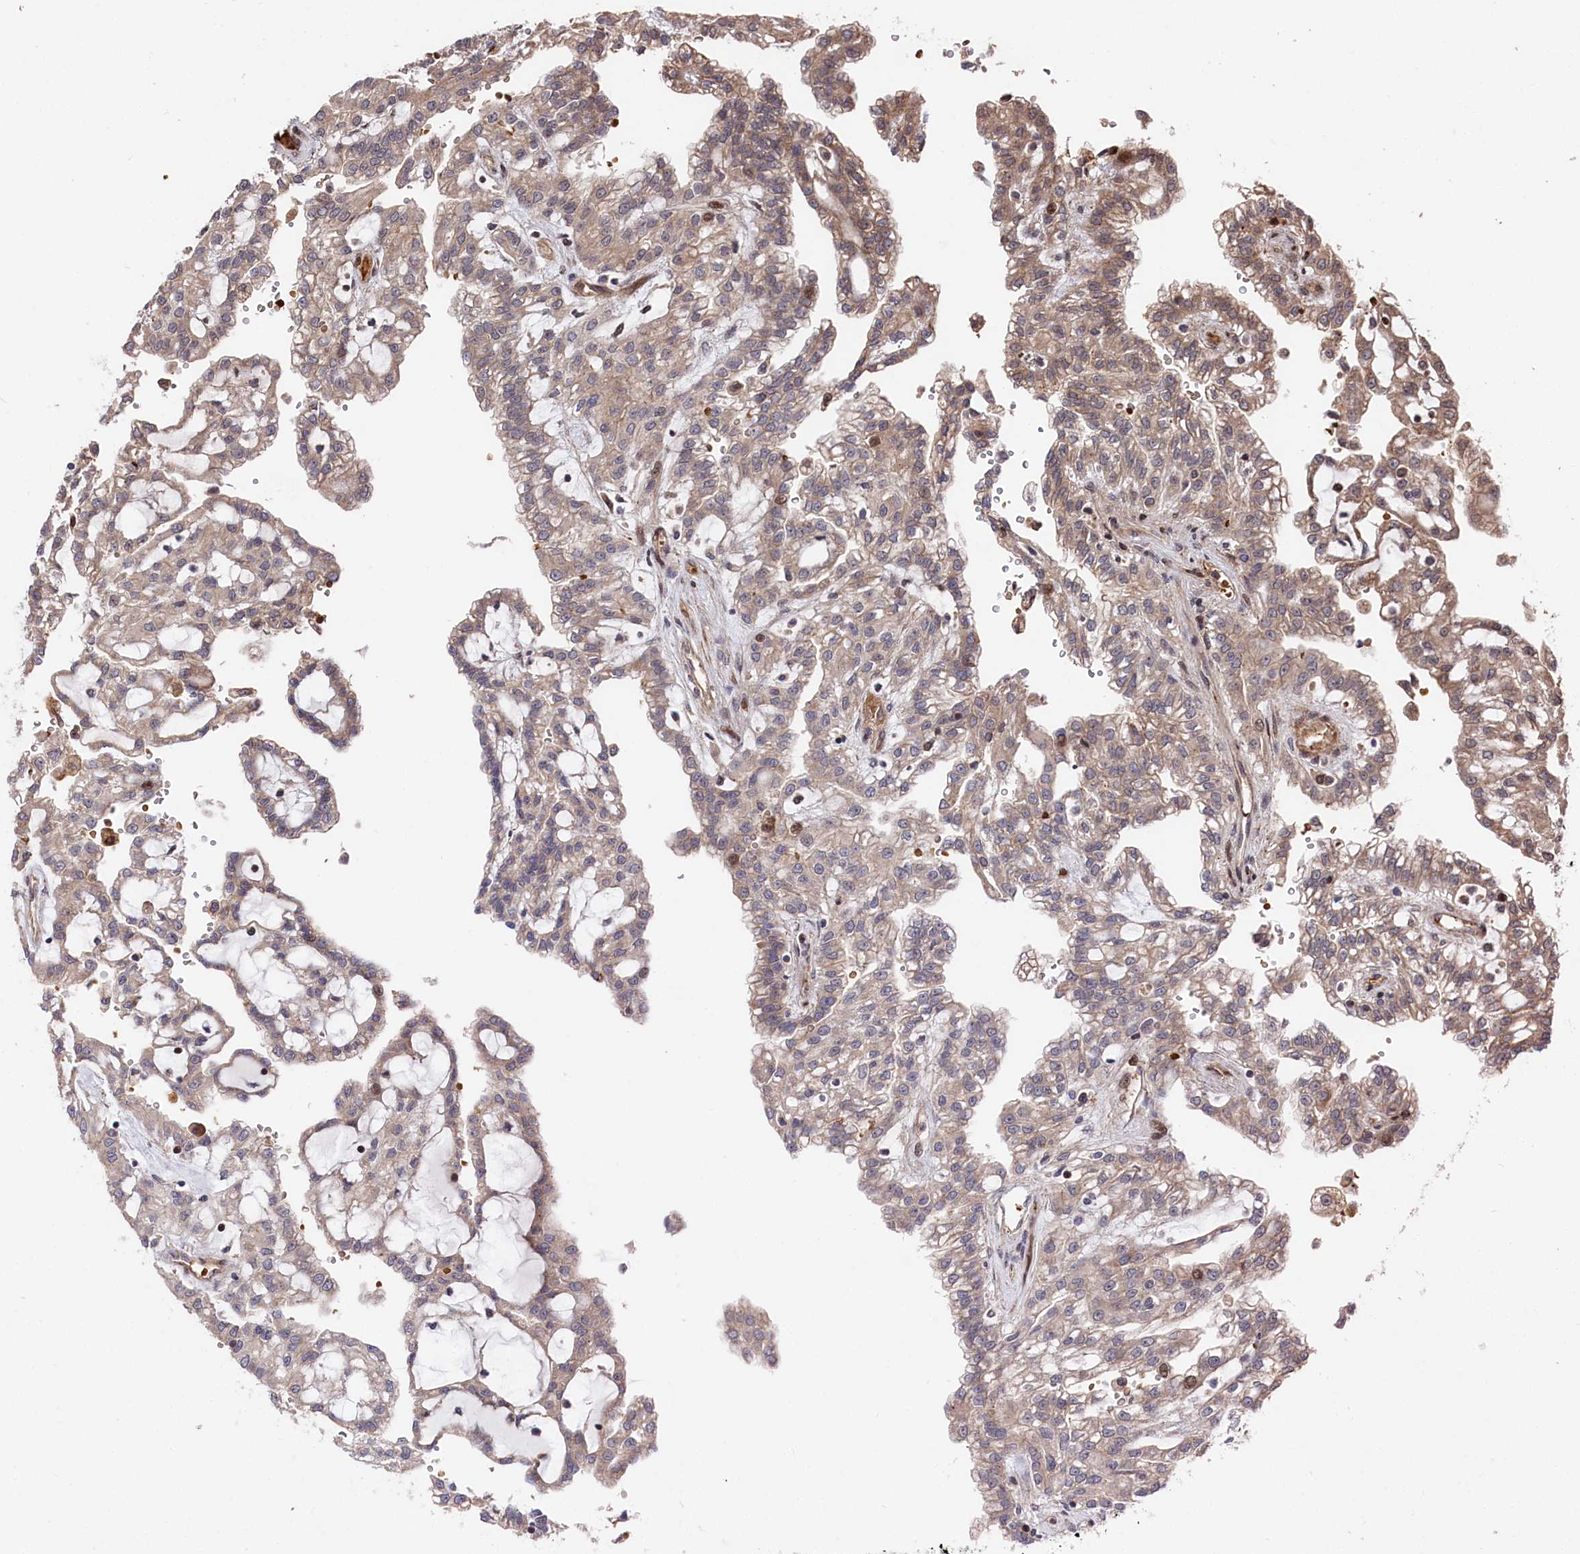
{"staining": {"intensity": "moderate", "quantity": ">75%", "location": "cytoplasmic/membranous"}, "tissue": "renal cancer", "cell_type": "Tumor cells", "image_type": "cancer", "snomed": [{"axis": "morphology", "description": "Adenocarcinoma, NOS"}, {"axis": "topography", "description": "Kidney"}], "caption": "Protein expression analysis of renal cancer displays moderate cytoplasmic/membranous staining in about >75% of tumor cells. (Stains: DAB in brown, nuclei in blue, Microscopy: brightfield microscopy at high magnification).", "gene": "TNKS1BP1", "patient": {"sex": "male", "age": 63}}